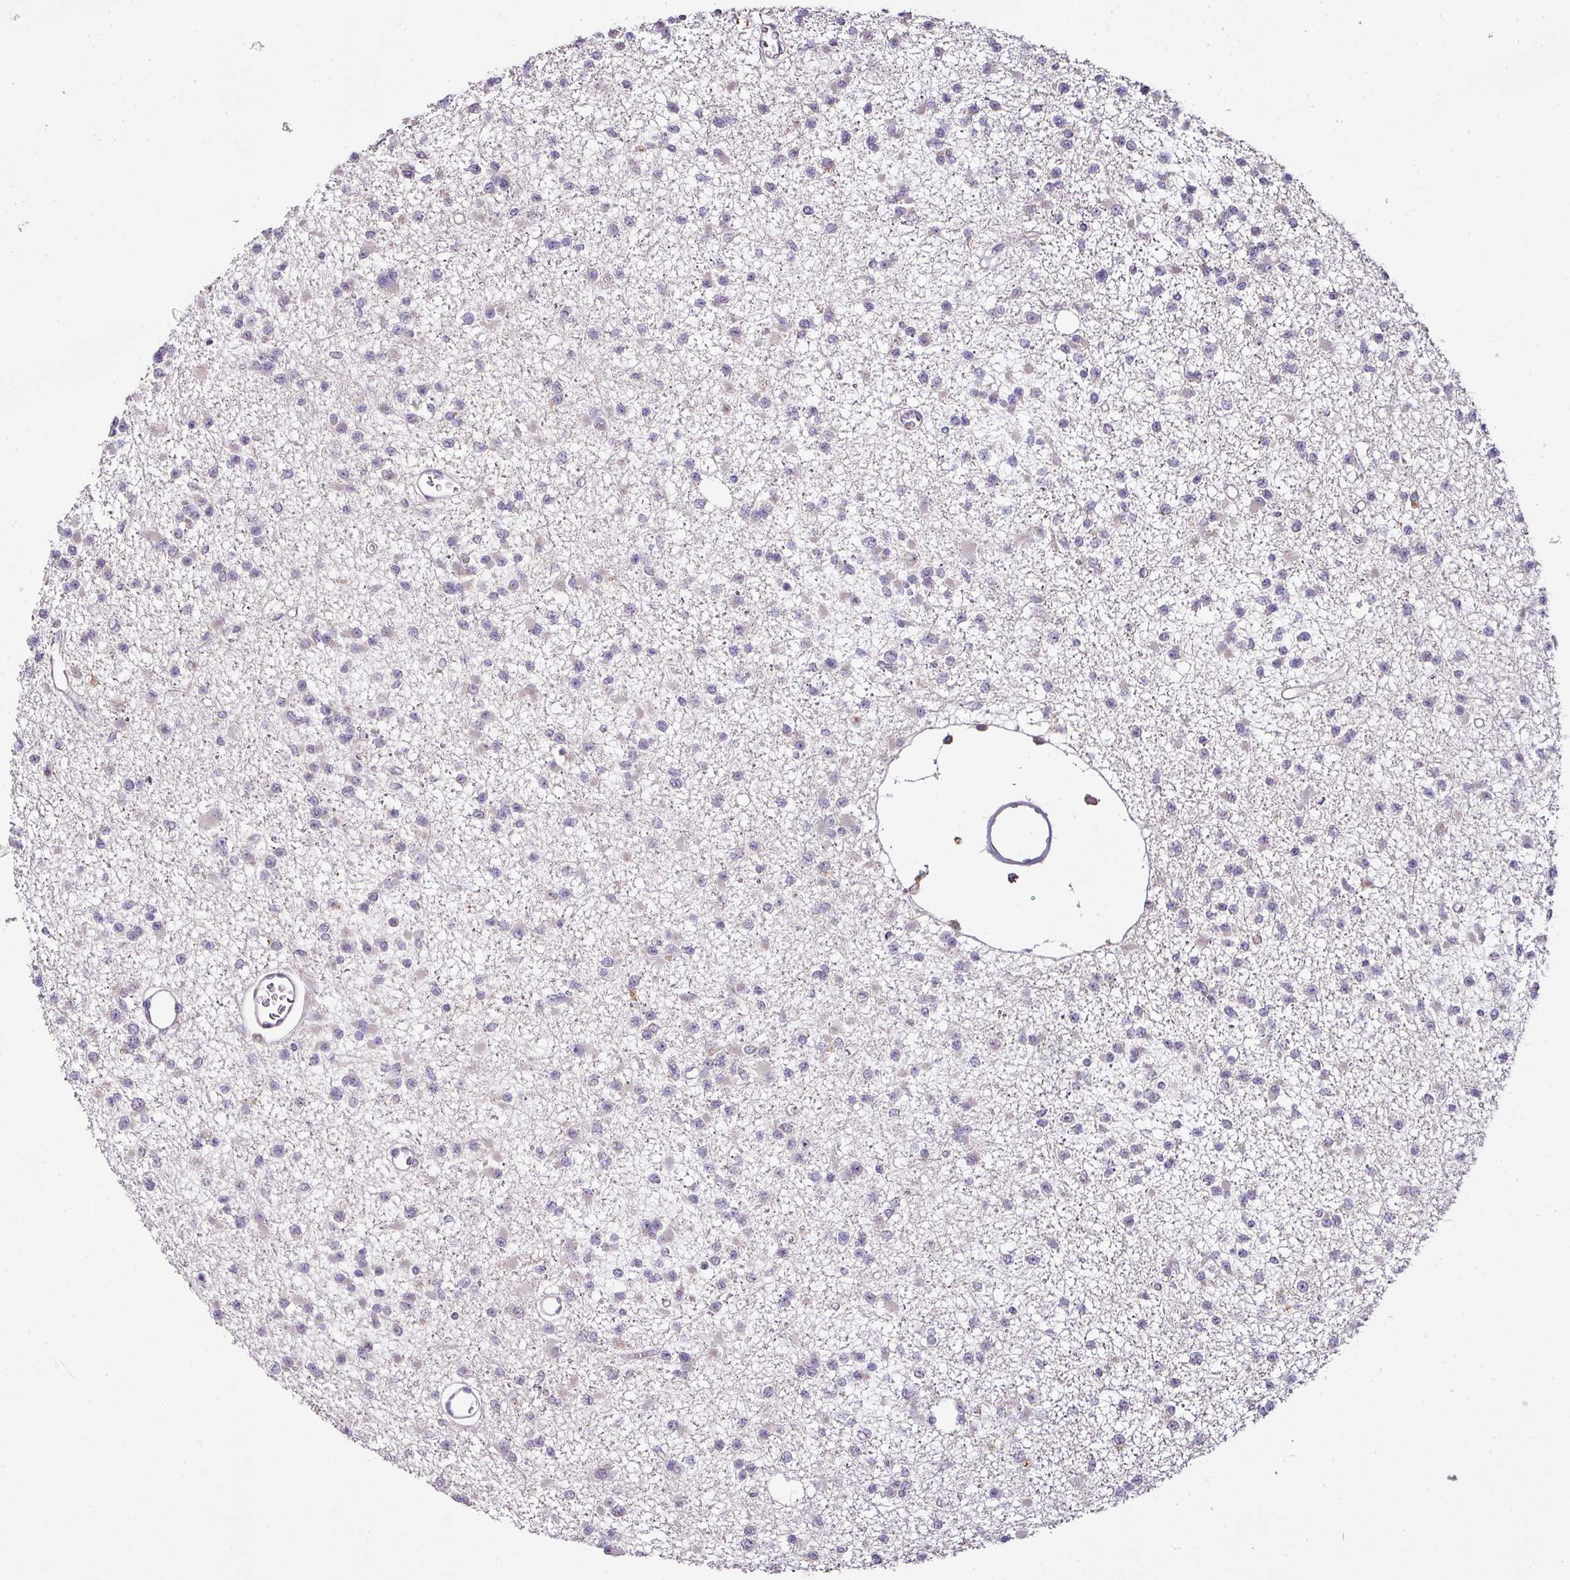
{"staining": {"intensity": "negative", "quantity": "none", "location": "none"}, "tissue": "glioma", "cell_type": "Tumor cells", "image_type": "cancer", "snomed": [{"axis": "morphology", "description": "Glioma, malignant, Low grade"}, {"axis": "topography", "description": "Brain"}], "caption": "A high-resolution photomicrograph shows immunohistochemistry staining of low-grade glioma (malignant), which shows no significant positivity in tumor cells.", "gene": "SKIC2", "patient": {"sex": "female", "age": 22}}